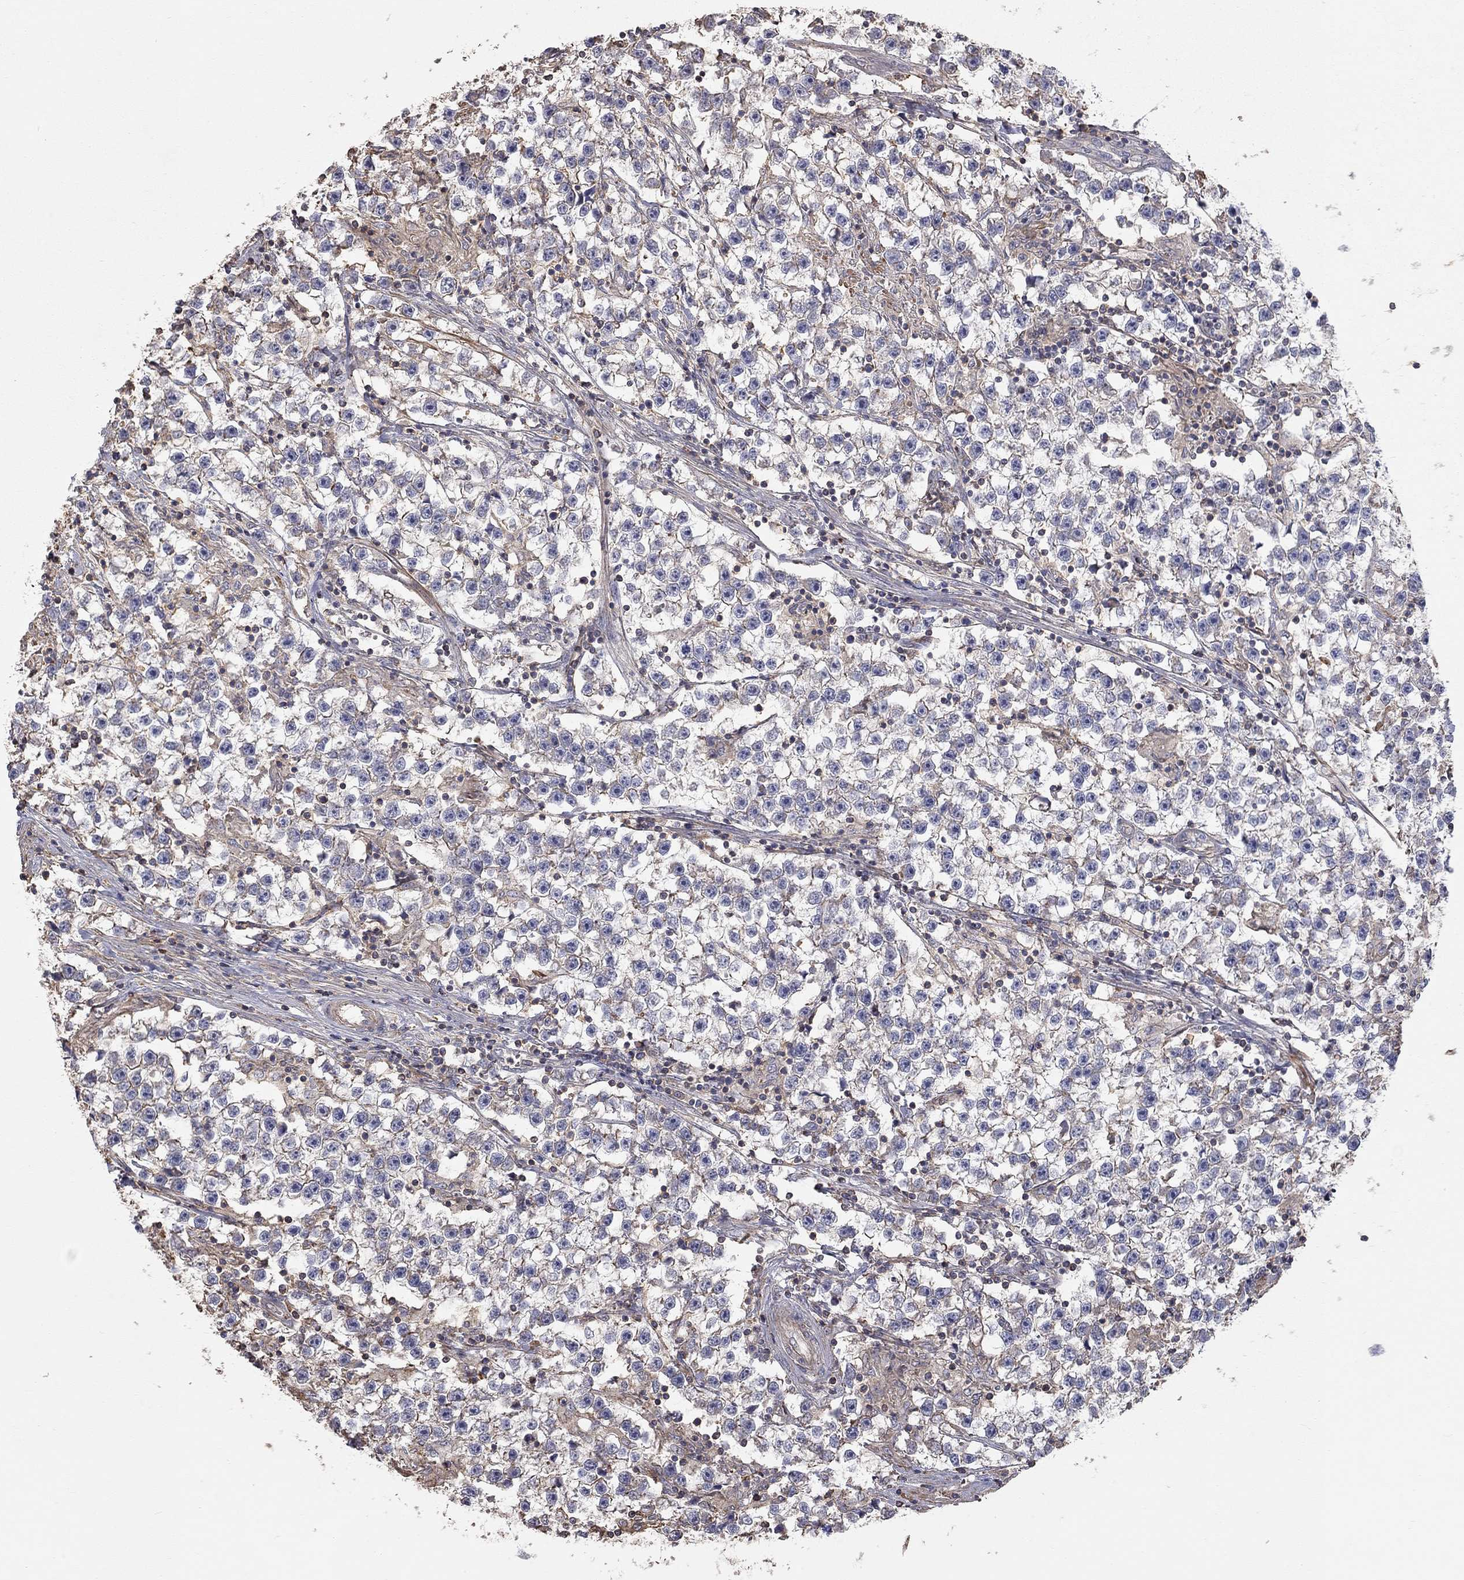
{"staining": {"intensity": "moderate", "quantity": "<25%", "location": "cytoplasmic/membranous"}, "tissue": "testis cancer", "cell_type": "Tumor cells", "image_type": "cancer", "snomed": [{"axis": "morphology", "description": "Seminoma, NOS"}, {"axis": "topography", "description": "Testis"}], "caption": "A low amount of moderate cytoplasmic/membranous expression is seen in approximately <25% of tumor cells in testis cancer (seminoma) tissue.", "gene": "KANSL1L", "patient": {"sex": "male", "age": 59}}